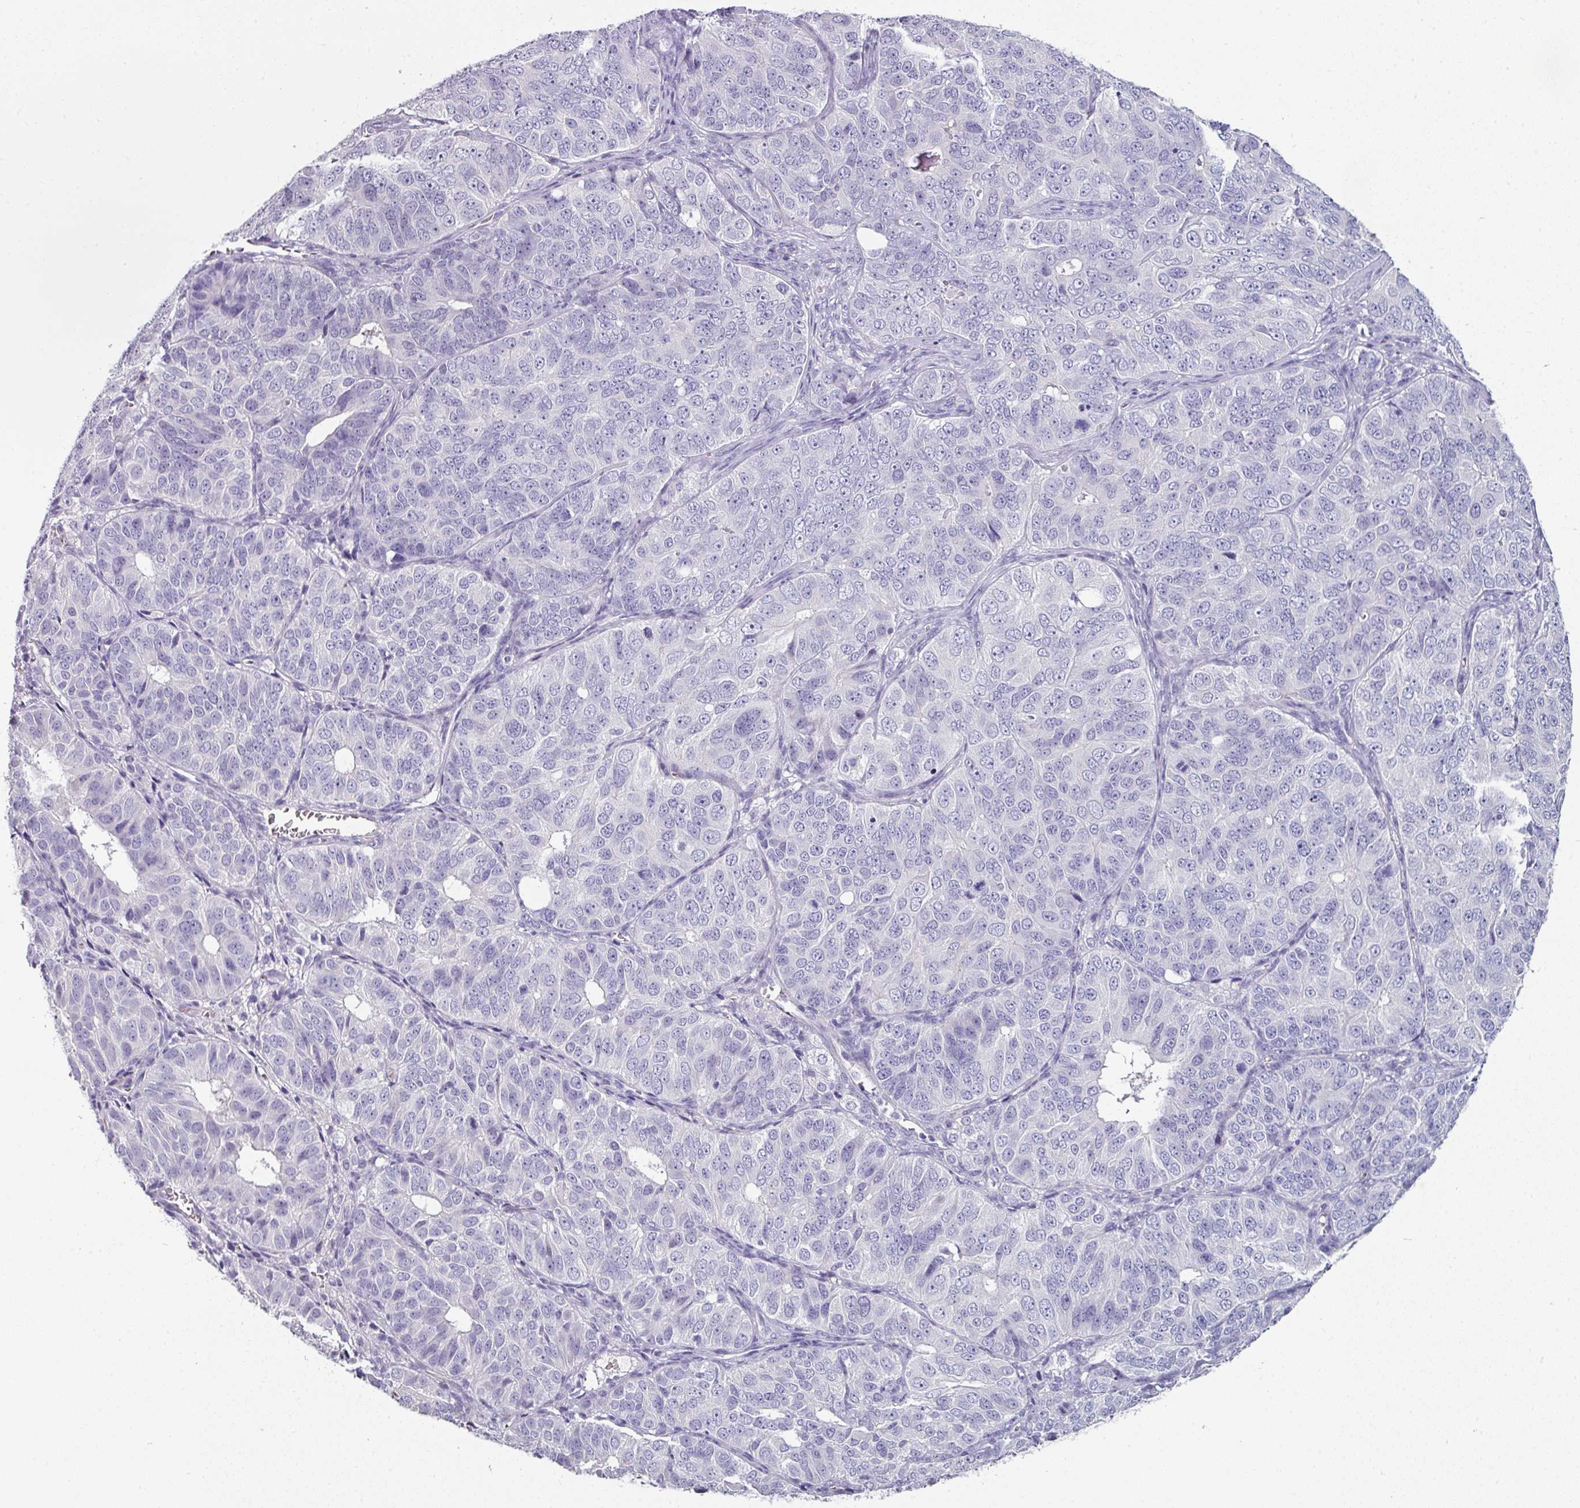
{"staining": {"intensity": "negative", "quantity": "none", "location": "none"}, "tissue": "ovarian cancer", "cell_type": "Tumor cells", "image_type": "cancer", "snomed": [{"axis": "morphology", "description": "Carcinoma, endometroid"}, {"axis": "topography", "description": "Ovary"}], "caption": "DAB (3,3'-diaminobenzidine) immunohistochemical staining of human ovarian cancer displays no significant expression in tumor cells.", "gene": "SLC17A7", "patient": {"sex": "female", "age": 51}}